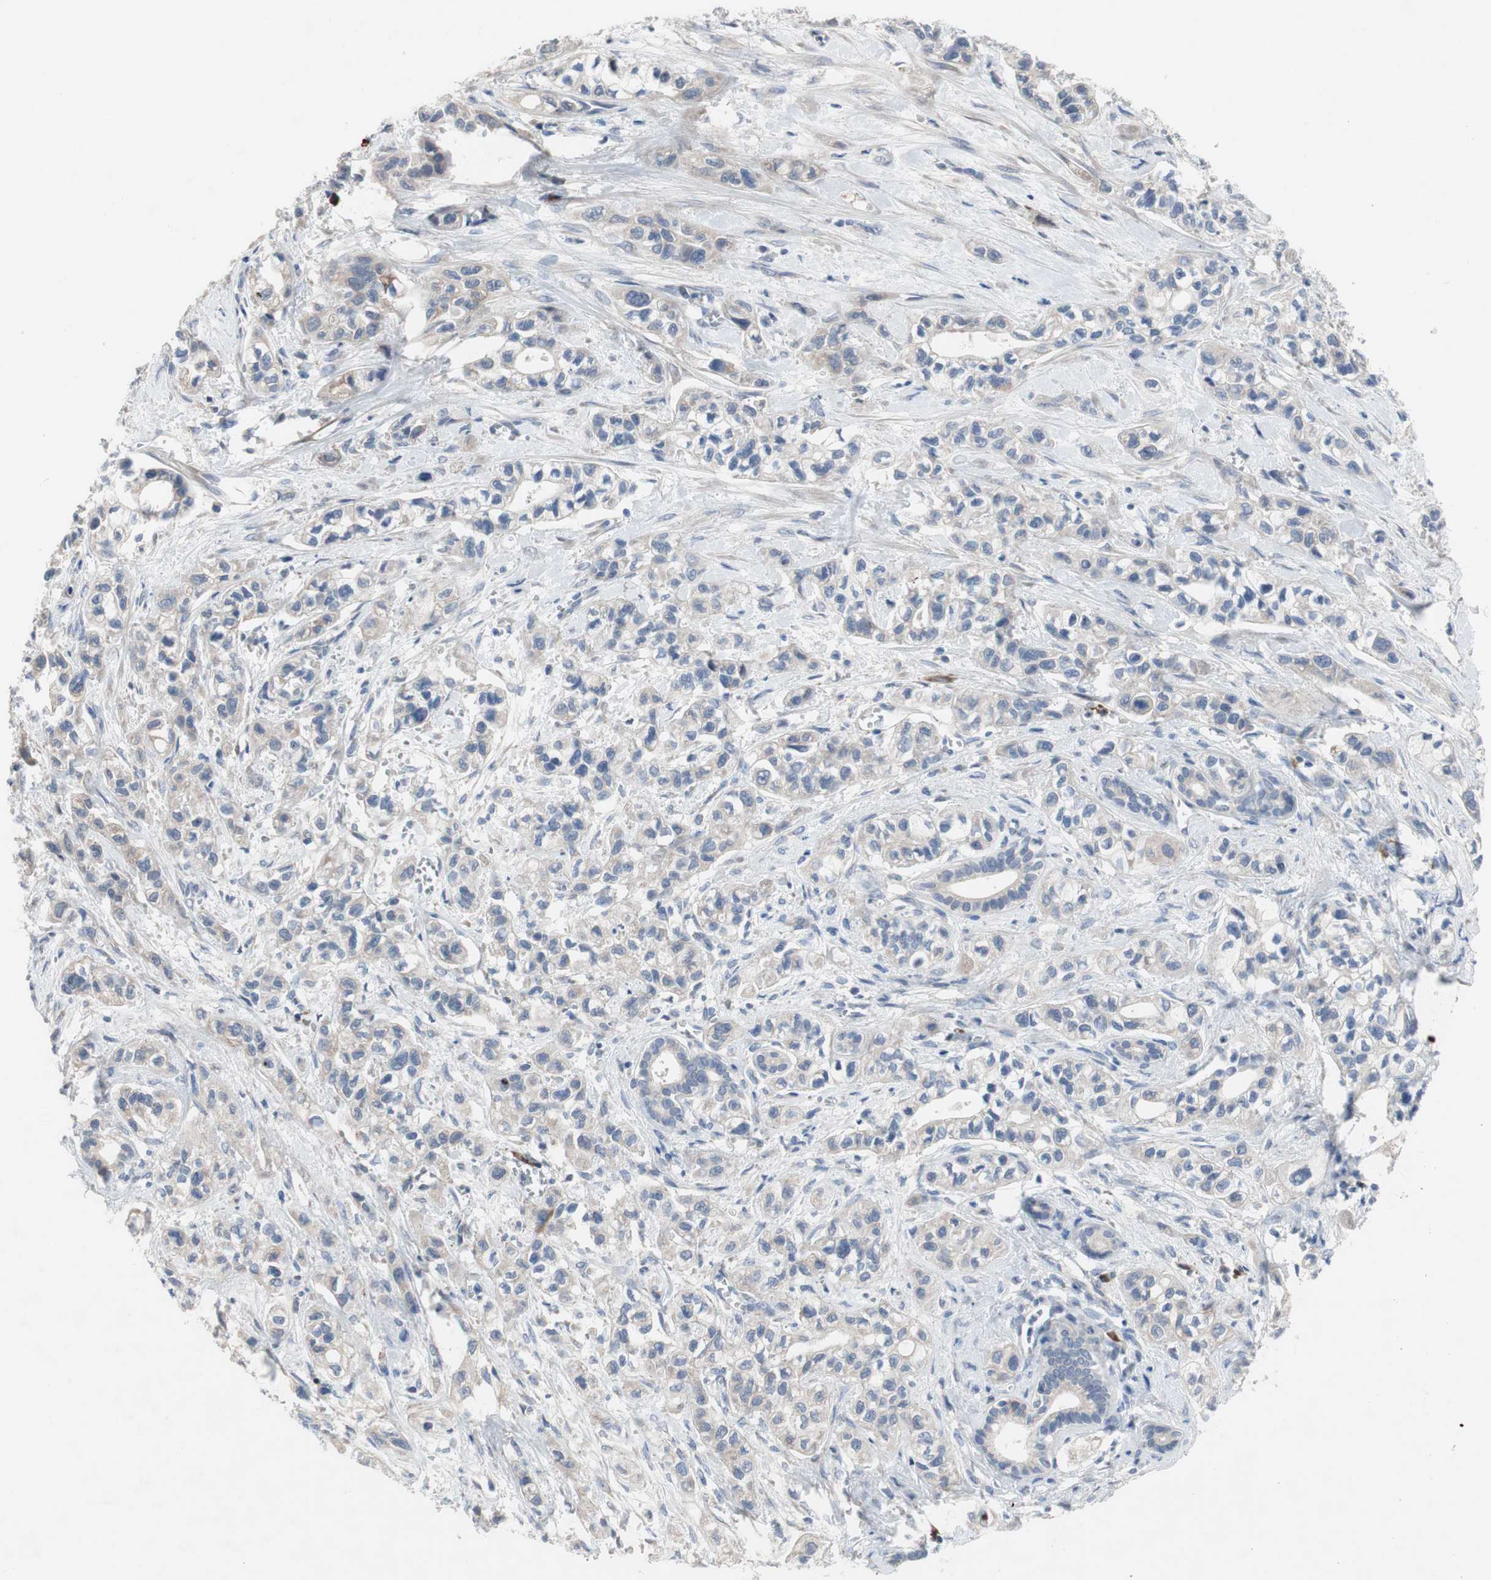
{"staining": {"intensity": "weak", "quantity": "25%-75%", "location": "cytoplasmic/membranous"}, "tissue": "pancreatic cancer", "cell_type": "Tumor cells", "image_type": "cancer", "snomed": [{"axis": "morphology", "description": "Adenocarcinoma, NOS"}, {"axis": "topography", "description": "Pancreas"}], "caption": "A photomicrograph of pancreatic cancer stained for a protein exhibits weak cytoplasmic/membranous brown staining in tumor cells.", "gene": "TTC14", "patient": {"sex": "male", "age": 74}}